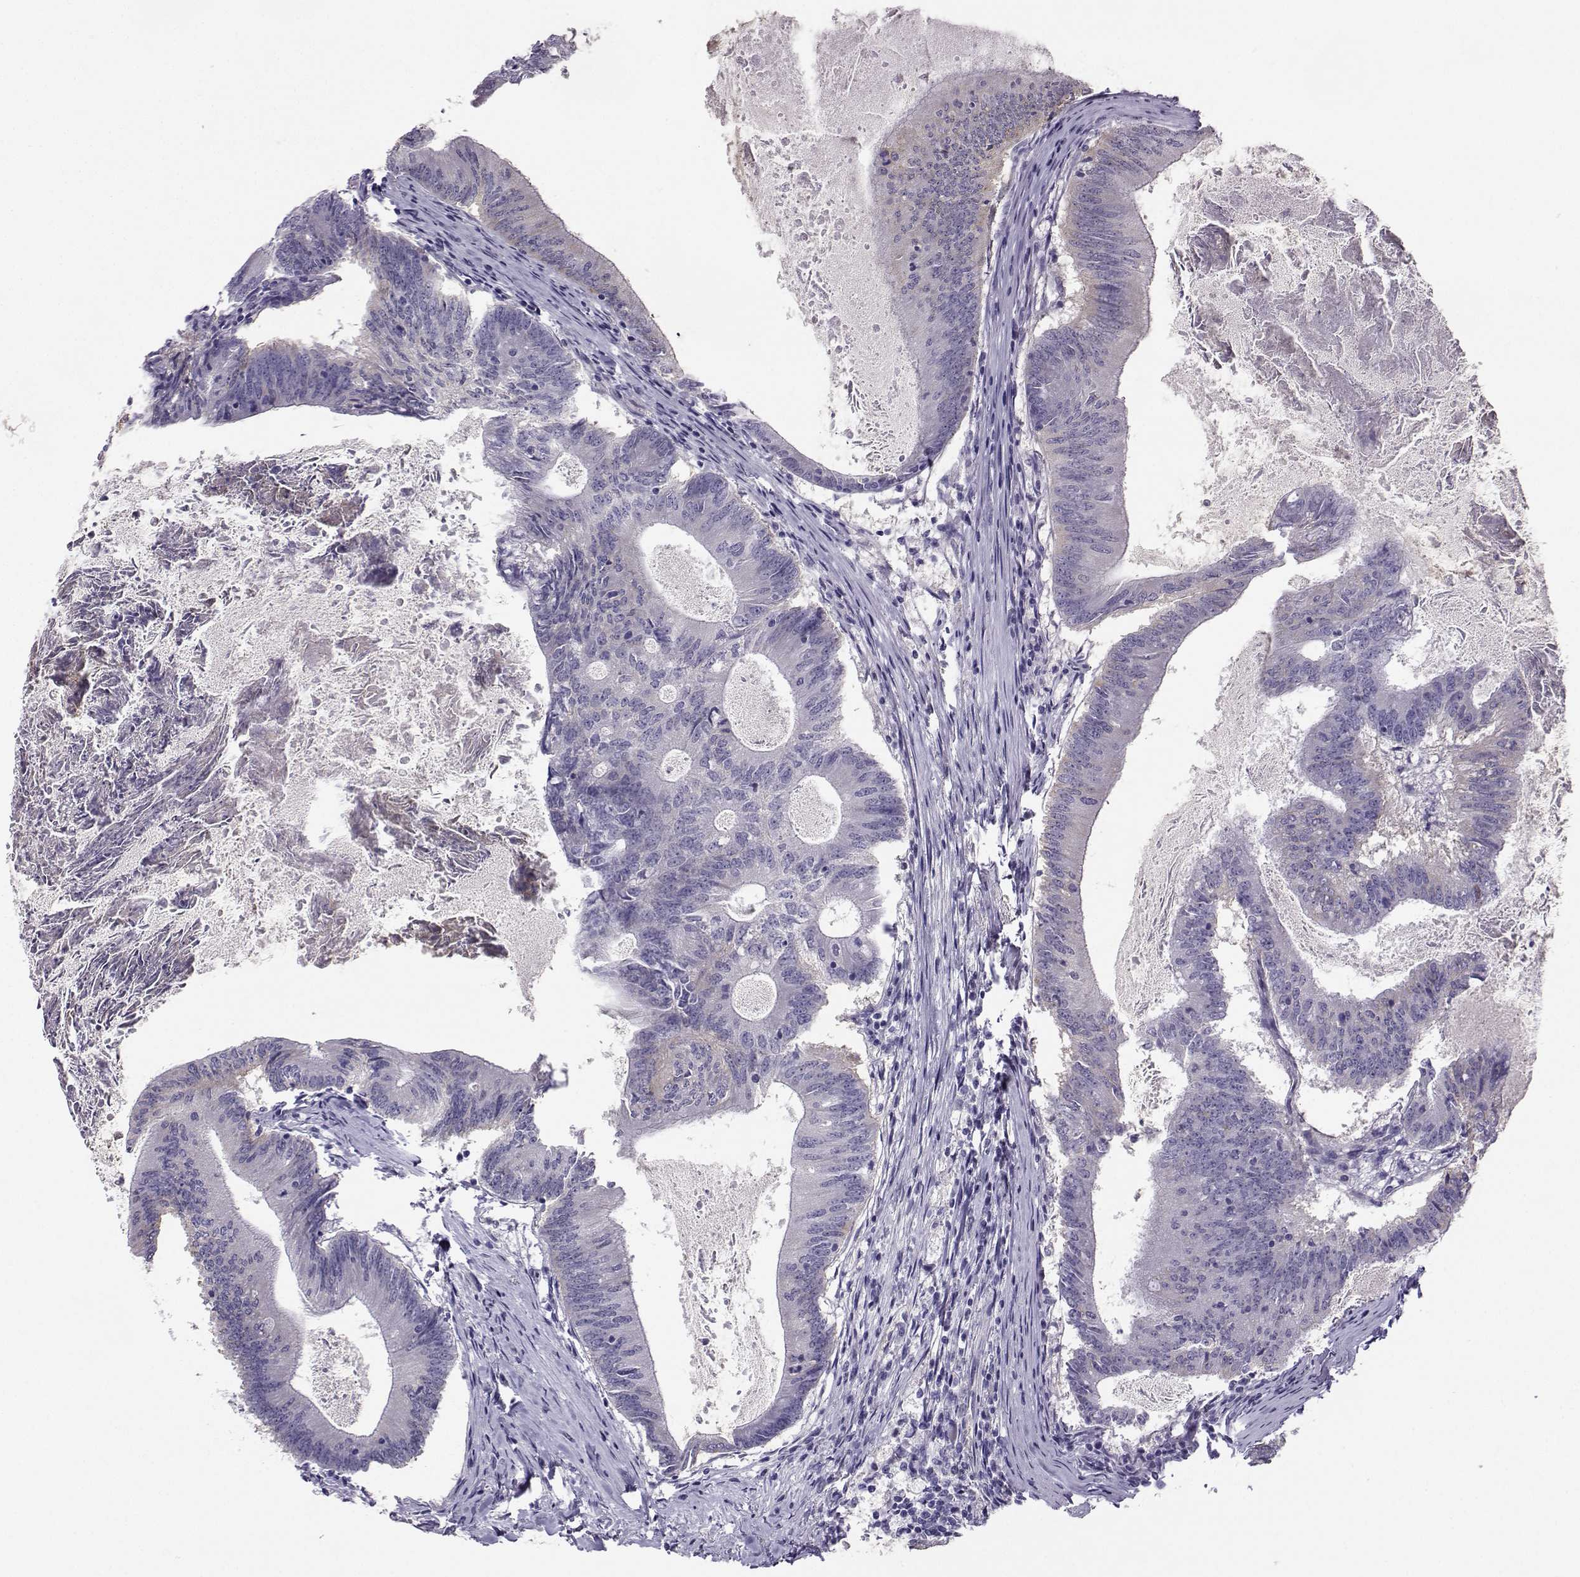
{"staining": {"intensity": "weak", "quantity": "<25%", "location": "cytoplasmic/membranous"}, "tissue": "colorectal cancer", "cell_type": "Tumor cells", "image_type": "cancer", "snomed": [{"axis": "morphology", "description": "Adenocarcinoma, NOS"}, {"axis": "topography", "description": "Colon"}], "caption": "This is an IHC histopathology image of human colorectal cancer (adenocarcinoma). There is no expression in tumor cells.", "gene": "NQO1", "patient": {"sex": "female", "age": 70}}